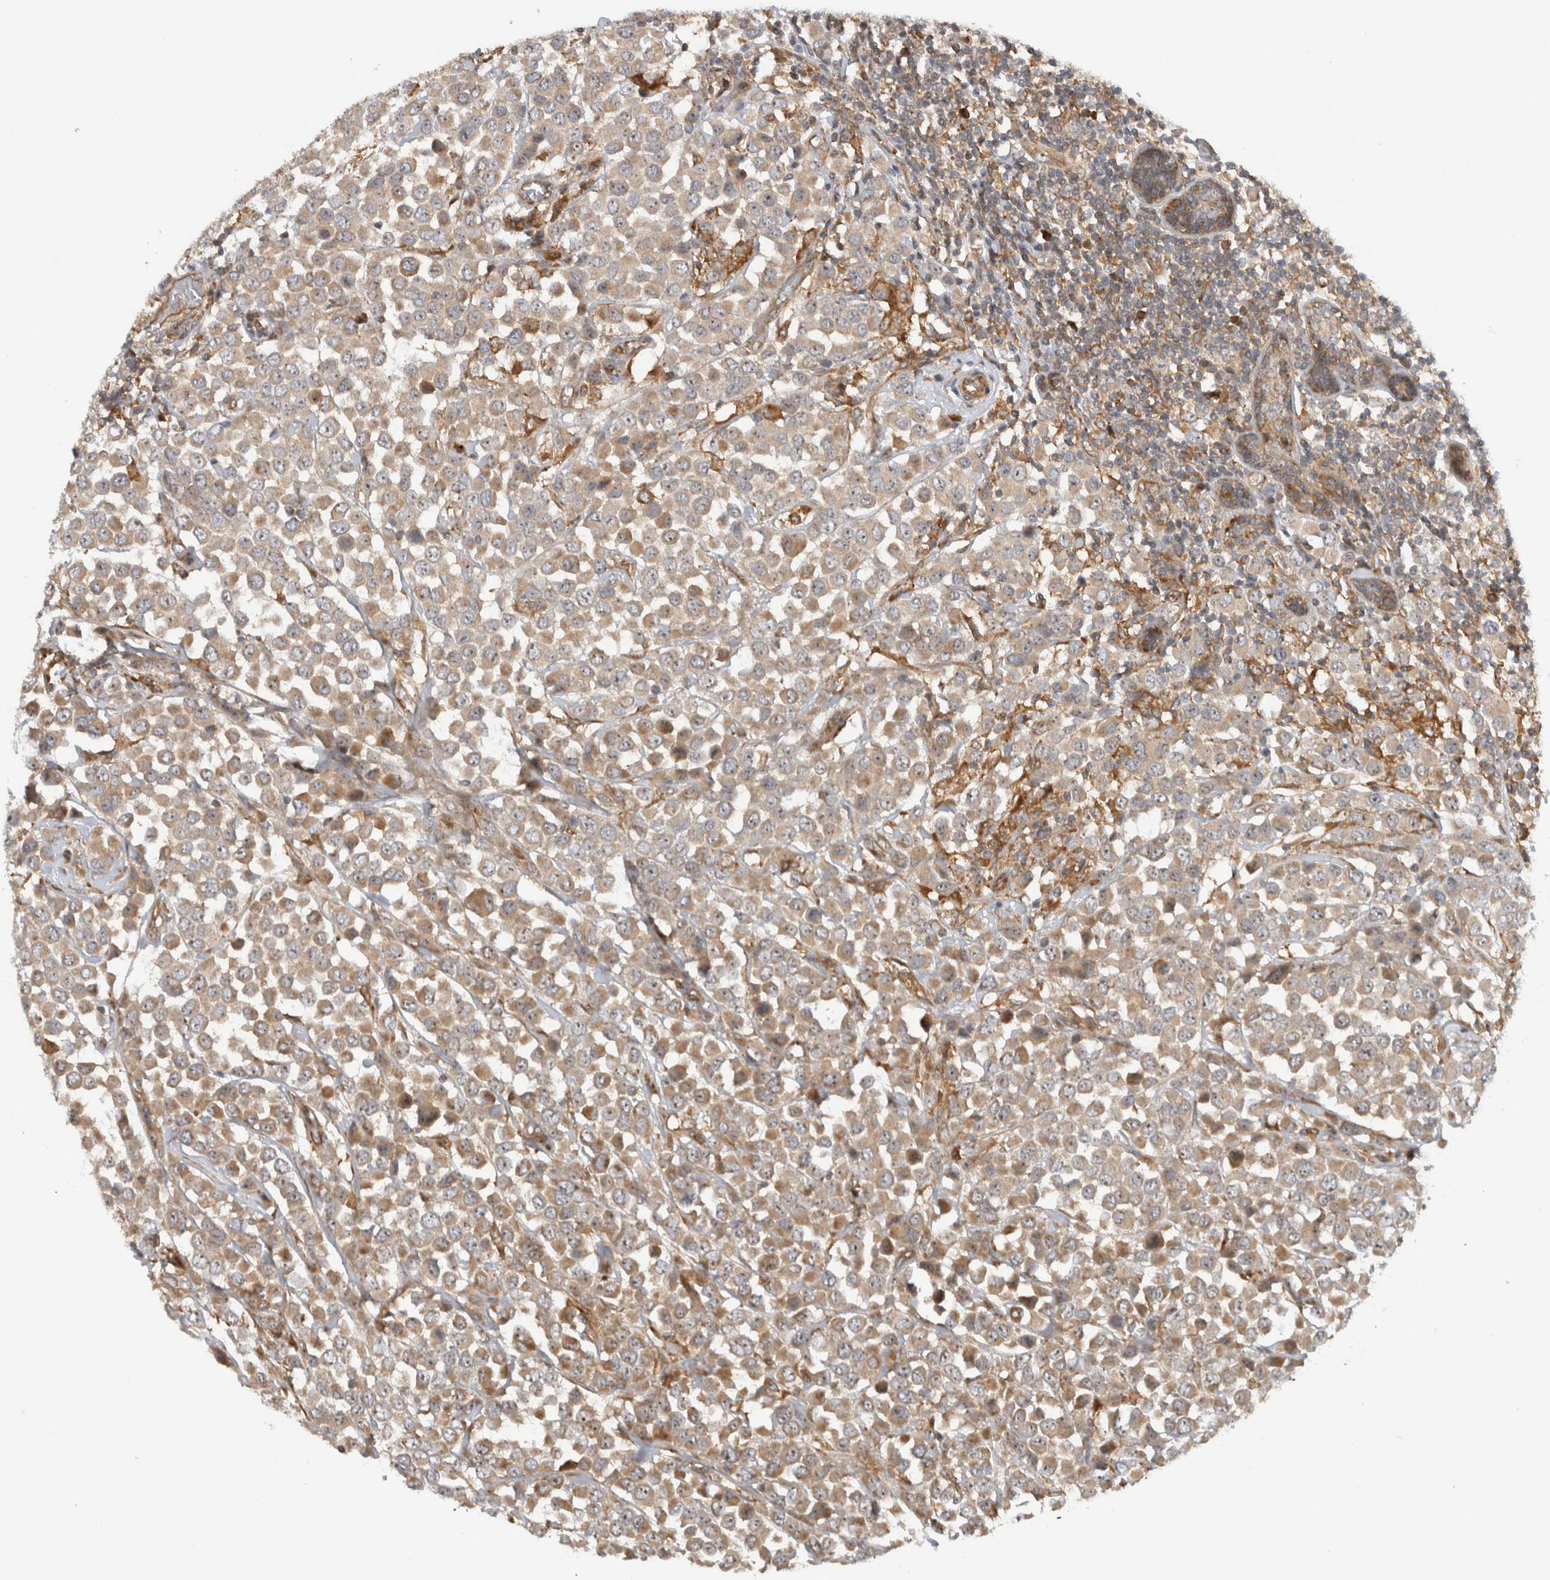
{"staining": {"intensity": "moderate", "quantity": ">75%", "location": "cytoplasmic/membranous,nuclear"}, "tissue": "breast cancer", "cell_type": "Tumor cells", "image_type": "cancer", "snomed": [{"axis": "morphology", "description": "Duct carcinoma"}, {"axis": "topography", "description": "Breast"}], "caption": "An IHC image of neoplastic tissue is shown. Protein staining in brown labels moderate cytoplasmic/membranous and nuclear positivity in infiltrating ductal carcinoma (breast) within tumor cells.", "gene": "WASF2", "patient": {"sex": "female", "age": 61}}